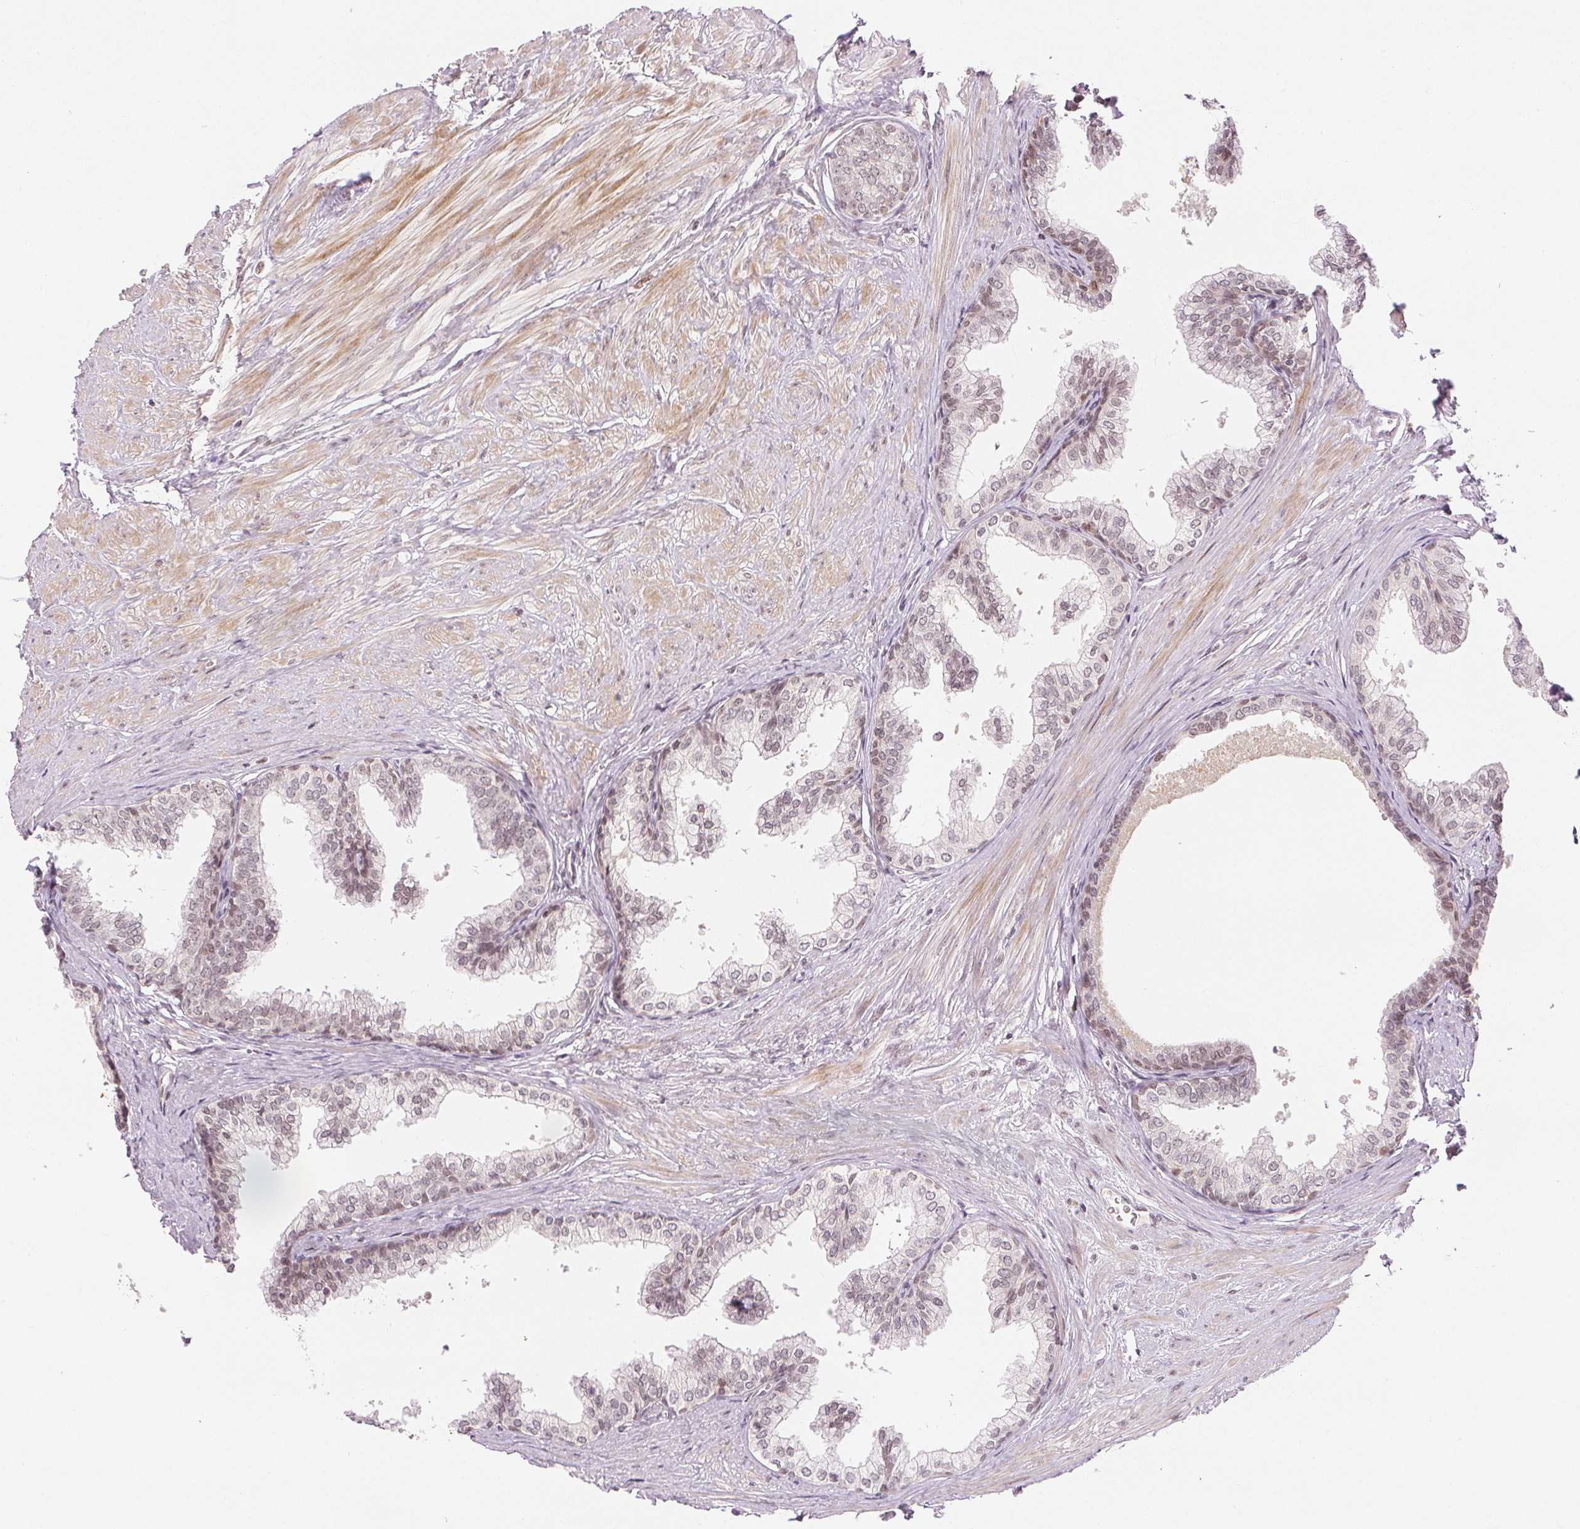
{"staining": {"intensity": "moderate", "quantity": "25%-75%", "location": "nuclear"}, "tissue": "prostate", "cell_type": "Glandular cells", "image_type": "normal", "snomed": [{"axis": "morphology", "description": "Normal tissue, NOS"}, {"axis": "topography", "description": "Prostate"}, {"axis": "topography", "description": "Peripheral nerve tissue"}], "caption": "The micrograph demonstrates a brown stain indicating the presence of a protein in the nuclear of glandular cells in prostate.", "gene": "DEK", "patient": {"sex": "male", "age": 55}}